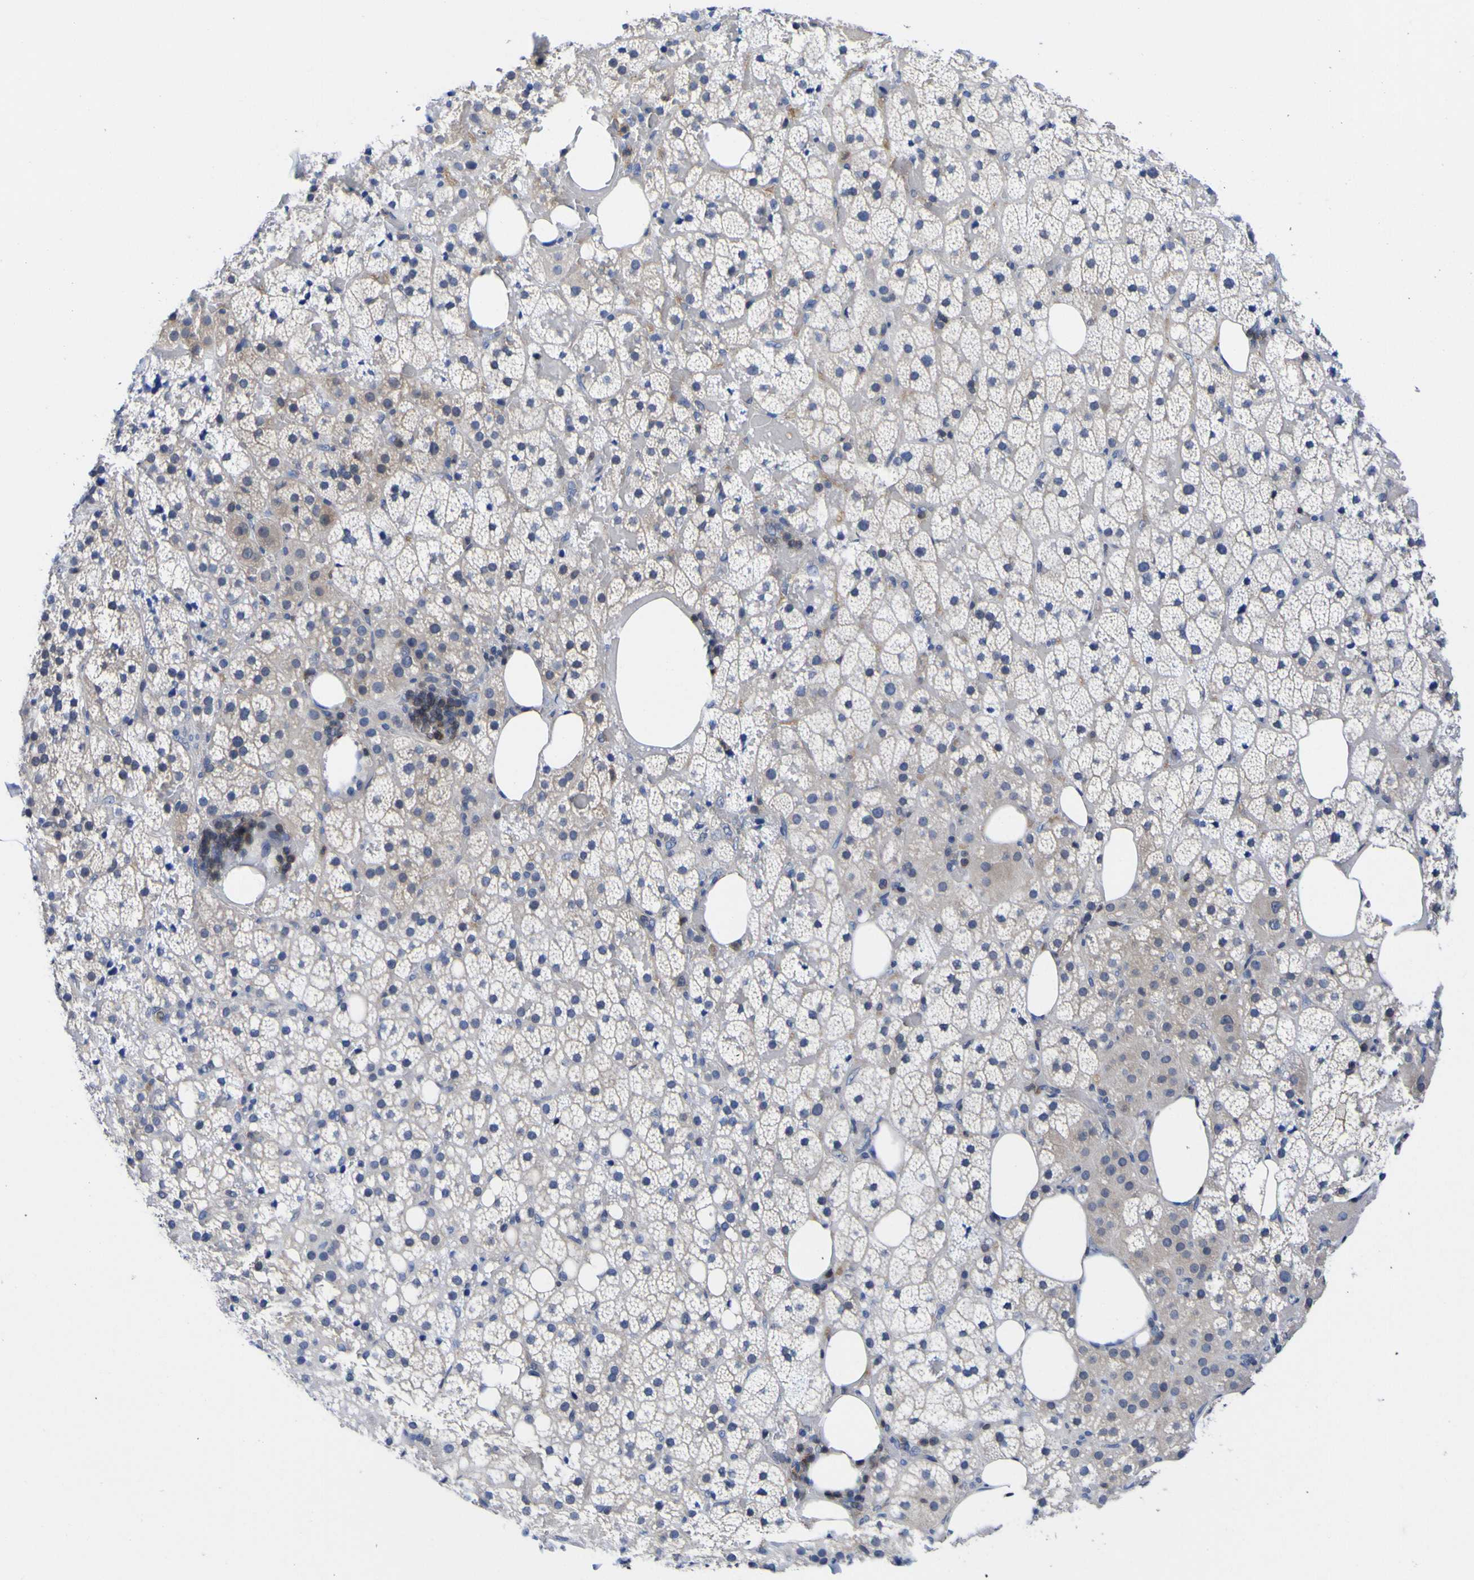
{"staining": {"intensity": "negative", "quantity": "none", "location": "none"}, "tissue": "adrenal gland", "cell_type": "Glandular cells", "image_type": "normal", "snomed": [{"axis": "morphology", "description": "Normal tissue, NOS"}, {"axis": "topography", "description": "Adrenal gland"}], "caption": "Immunohistochemistry (IHC) micrograph of normal adrenal gland: adrenal gland stained with DAB (3,3'-diaminobenzidine) displays no significant protein staining in glandular cells.", "gene": "CASP6", "patient": {"sex": "female", "age": 59}}